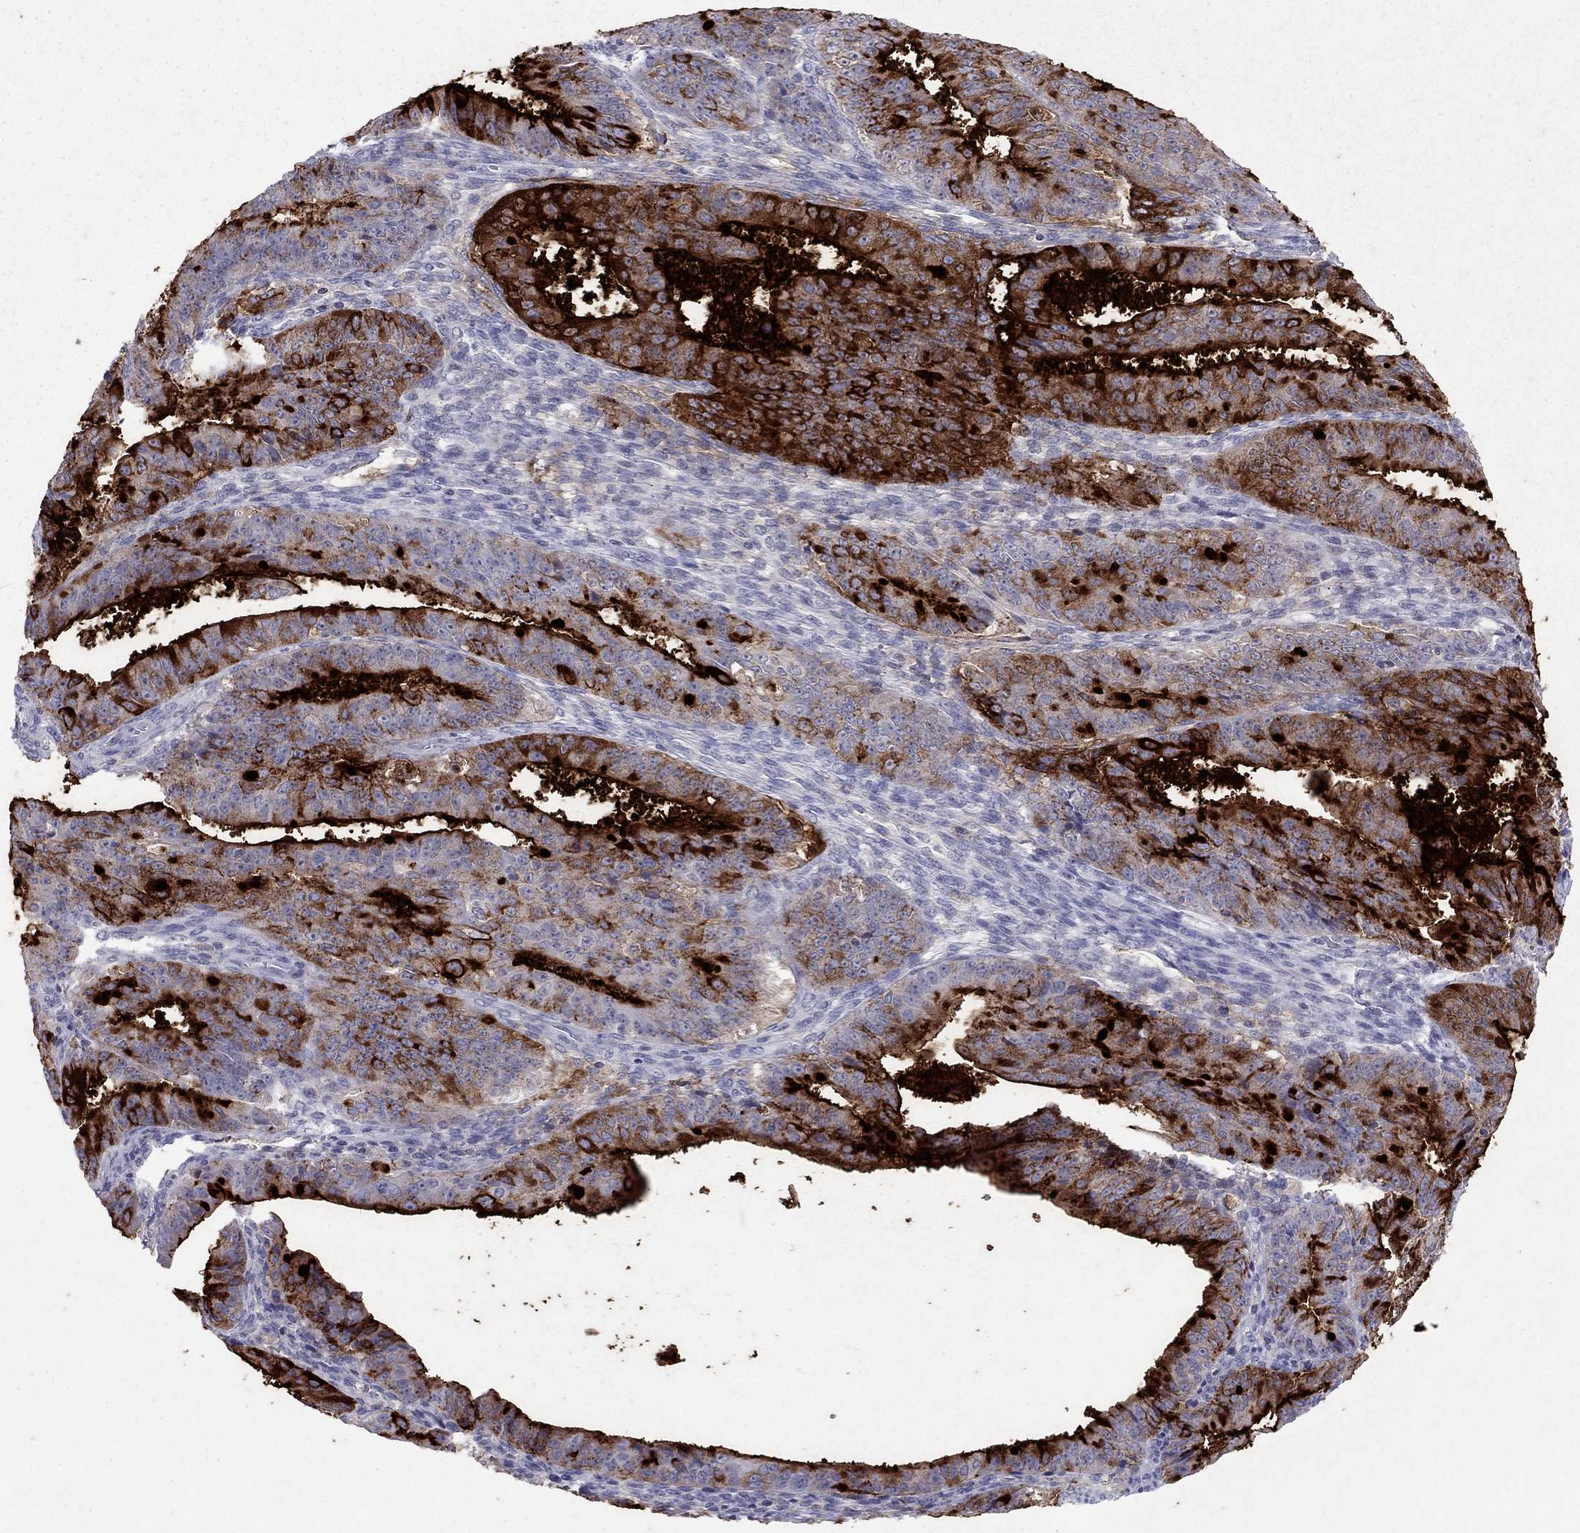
{"staining": {"intensity": "strong", "quantity": ">75%", "location": "cytoplasmic/membranous"}, "tissue": "ovarian cancer", "cell_type": "Tumor cells", "image_type": "cancer", "snomed": [{"axis": "morphology", "description": "Carcinoma, endometroid"}, {"axis": "topography", "description": "Ovary"}], "caption": "Immunohistochemical staining of human endometroid carcinoma (ovarian) exhibits high levels of strong cytoplasmic/membranous expression in about >75% of tumor cells. (Stains: DAB in brown, nuclei in blue, Microscopy: brightfield microscopy at high magnification).", "gene": "MUC16", "patient": {"sex": "female", "age": 42}}